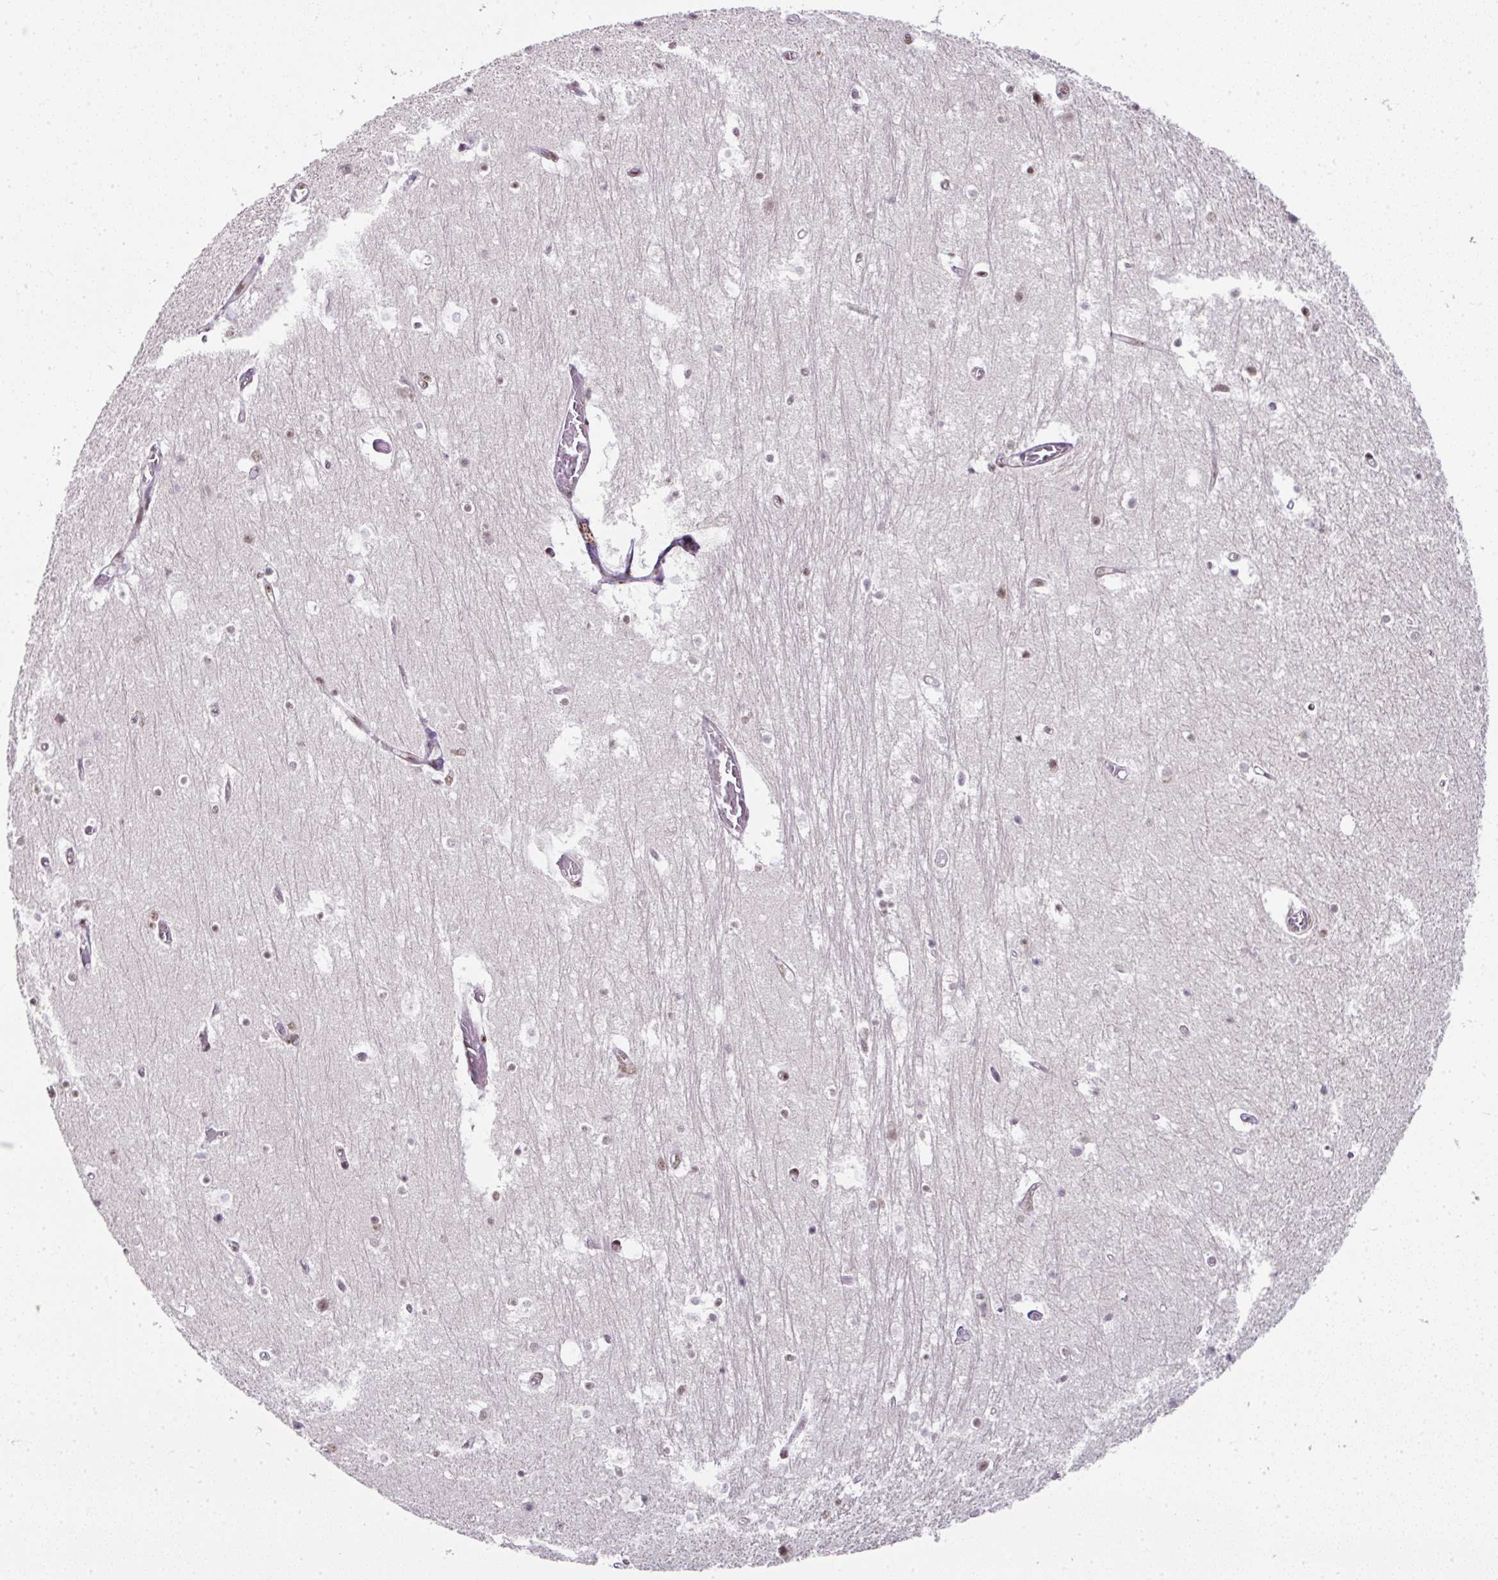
{"staining": {"intensity": "moderate", "quantity": "<25%", "location": "nuclear"}, "tissue": "hippocampus", "cell_type": "Glial cells", "image_type": "normal", "snomed": [{"axis": "morphology", "description": "Normal tissue, NOS"}, {"axis": "topography", "description": "Hippocampus"}], "caption": "Moderate nuclear positivity for a protein is appreciated in about <25% of glial cells of normal hippocampus using IHC.", "gene": "NFYA", "patient": {"sex": "female", "age": 52}}